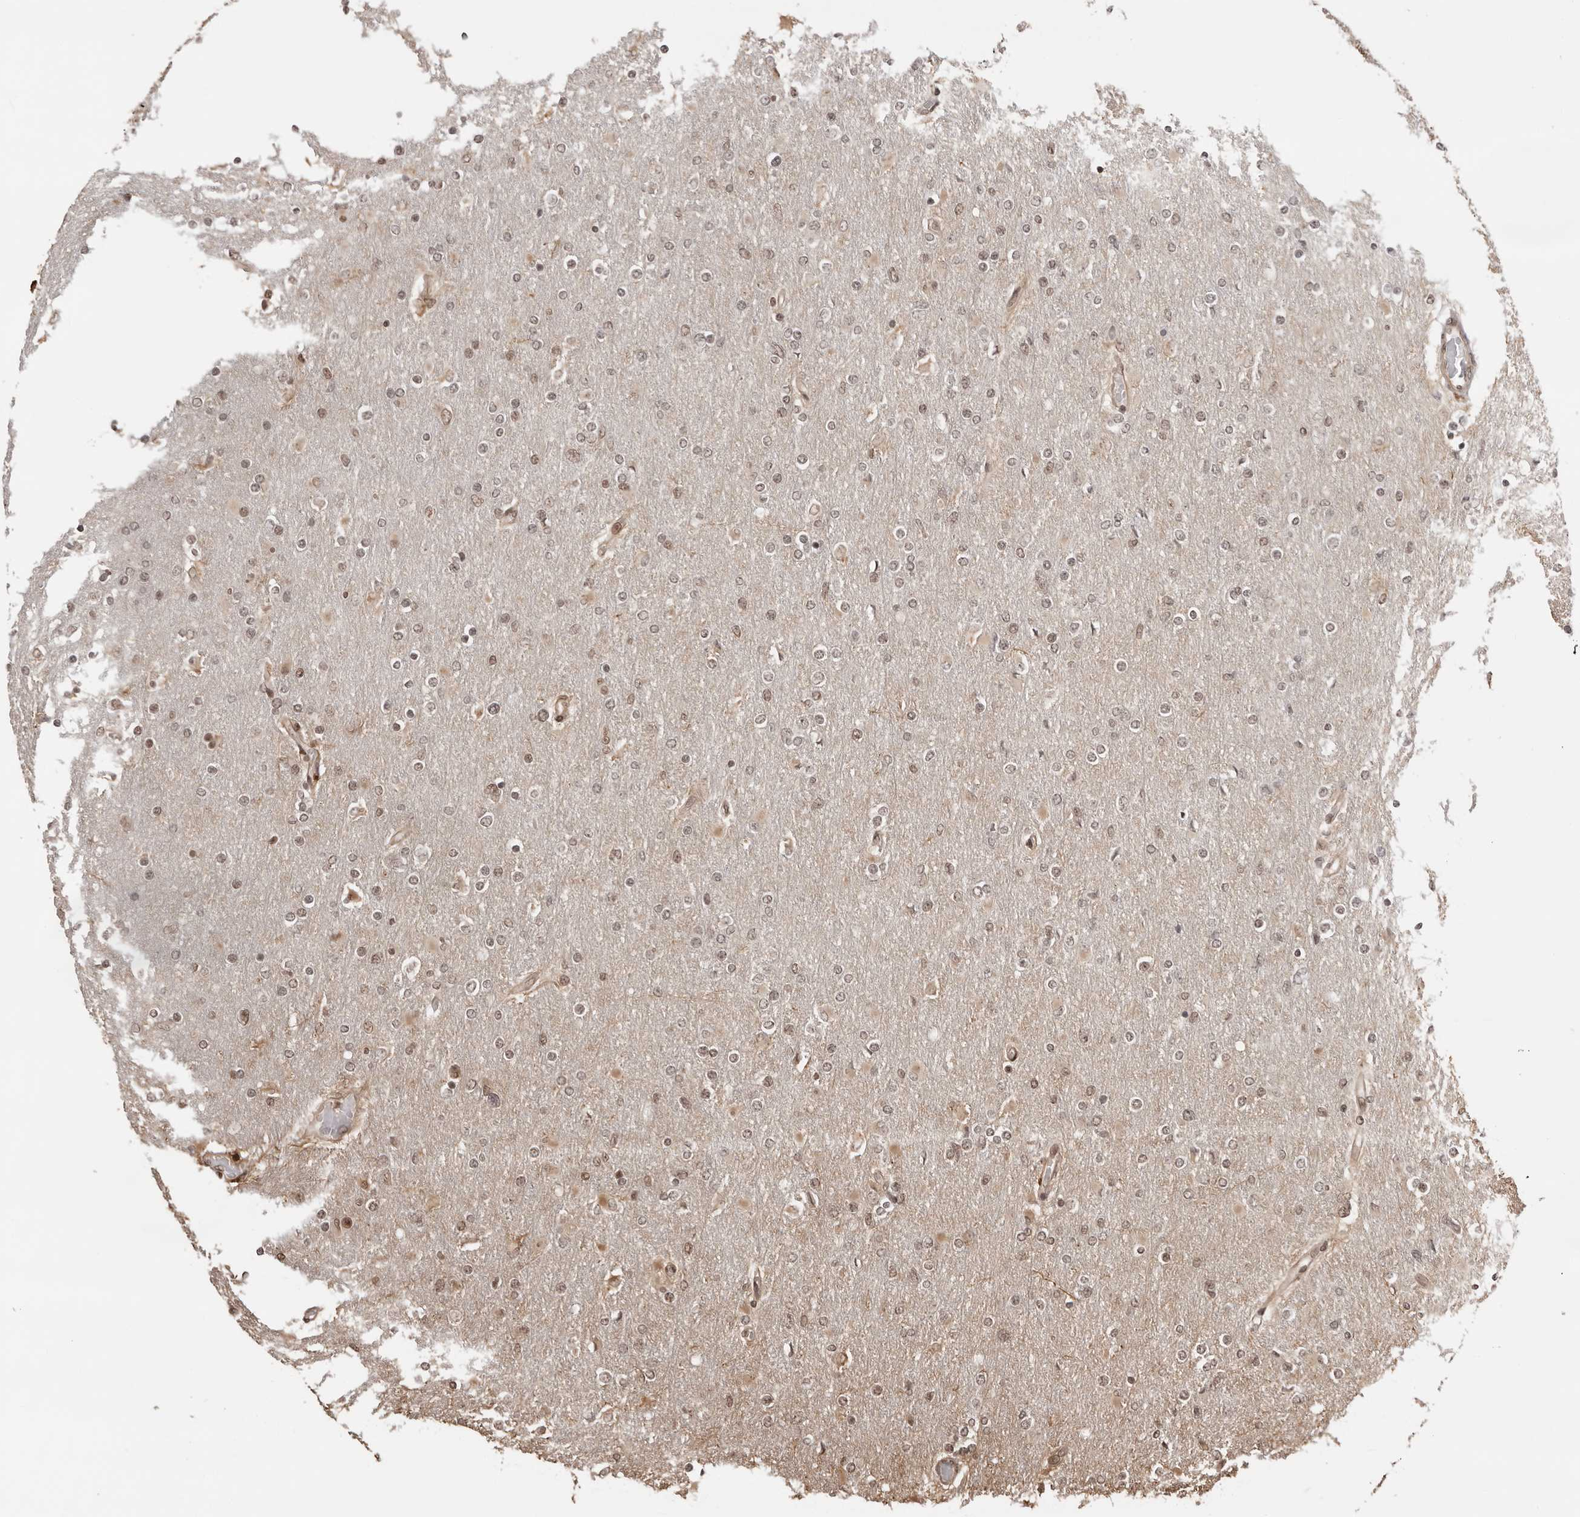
{"staining": {"intensity": "weak", "quantity": ">75%", "location": "nuclear"}, "tissue": "glioma", "cell_type": "Tumor cells", "image_type": "cancer", "snomed": [{"axis": "morphology", "description": "Glioma, malignant, High grade"}, {"axis": "topography", "description": "Cerebral cortex"}], "caption": "A photomicrograph of glioma stained for a protein exhibits weak nuclear brown staining in tumor cells.", "gene": "SDE2", "patient": {"sex": "female", "age": 36}}